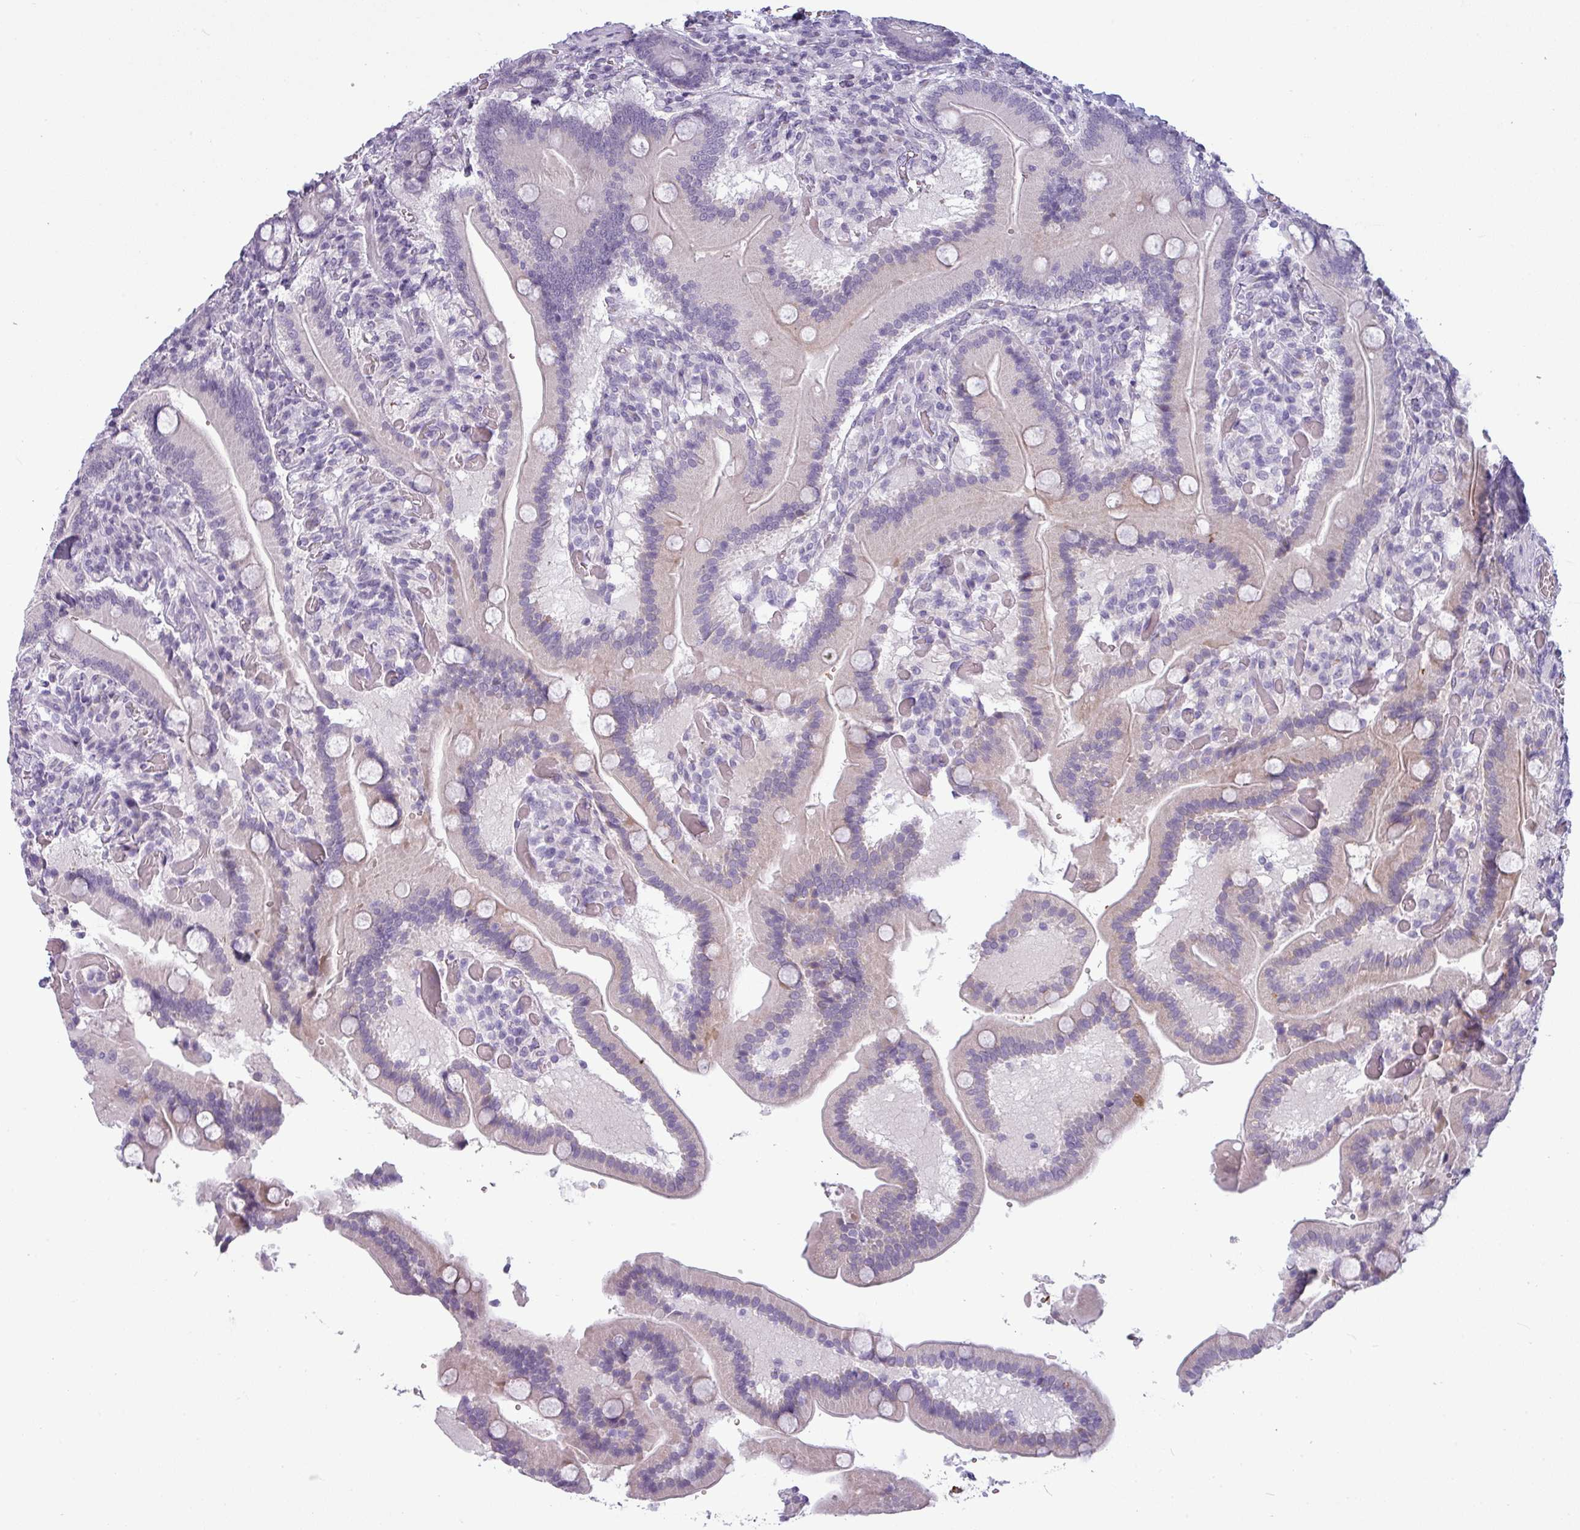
{"staining": {"intensity": "negative", "quantity": "none", "location": "none"}, "tissue": "duodenum", "cell_type": "Glandular cells", "image_type": "normal", "snomed": [{"axis": "morphology", "description": "Normal tissue, NOS"}, {"axis": "topography", "description": "Duodenum"}], "caption": "DAB immunohistochemical staining of normal human duodenum displays no significant expression in glandular cells.", "gene": "SLC26A9", "patient": {"sex": "female", "age": 62}}